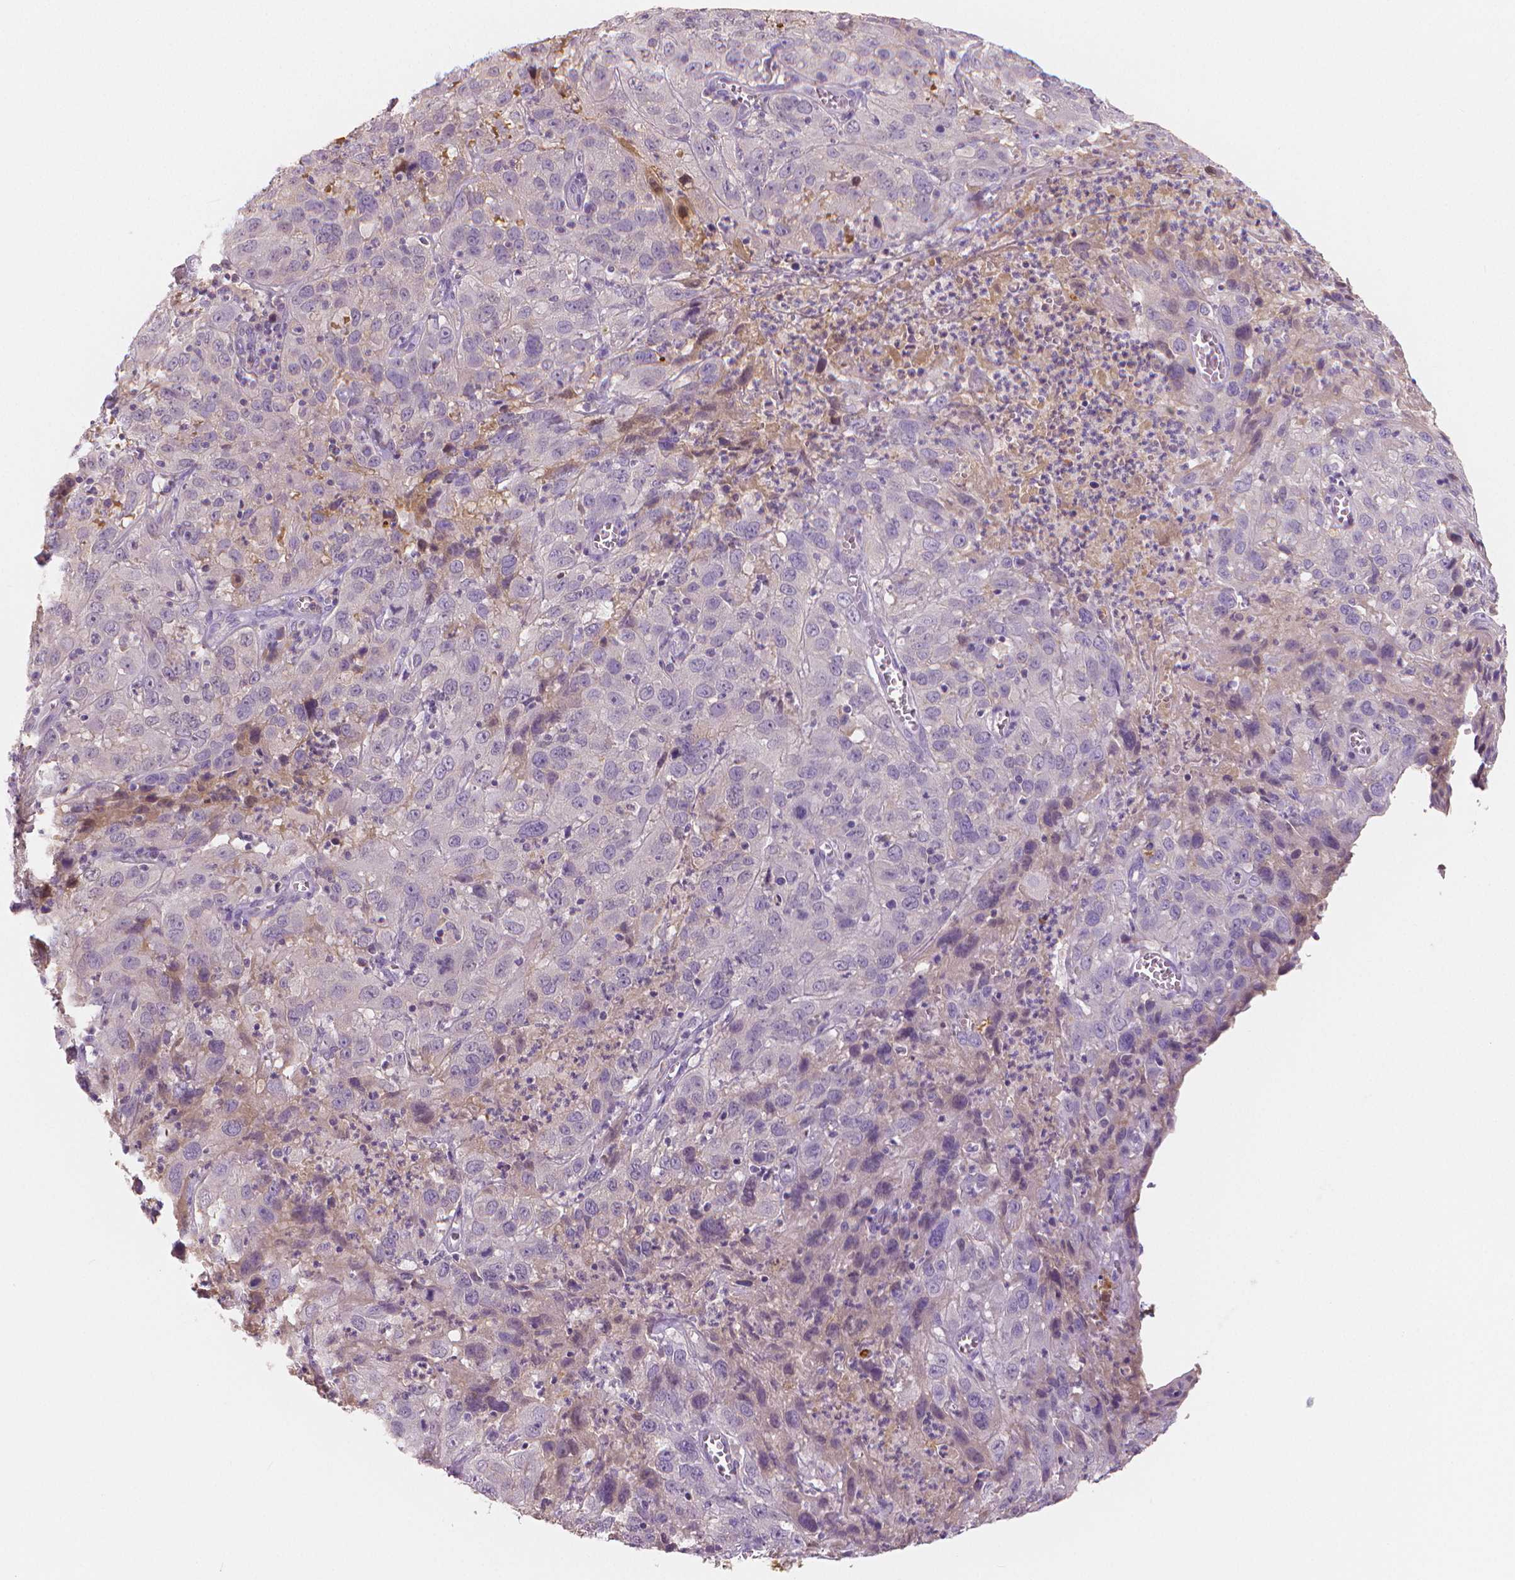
{"staining": {"intensity": "negative", "quantity": "none", "location": "none"}, "tissue": "cervical cancer", "cell_type": "Tumor cells", "image_type": "cancer", "snomed": [{"axis": "morphology", "description": "Squamous cell carcinoma, NOS"}, {"axis": "topography", "description": "Cervix"}], "caption": "Tumor cells are negative for protein expression in human squamous cell carcinoma (cervical).", "gene": "APOA4", "patient": {"sex": "female", "age": 32}}